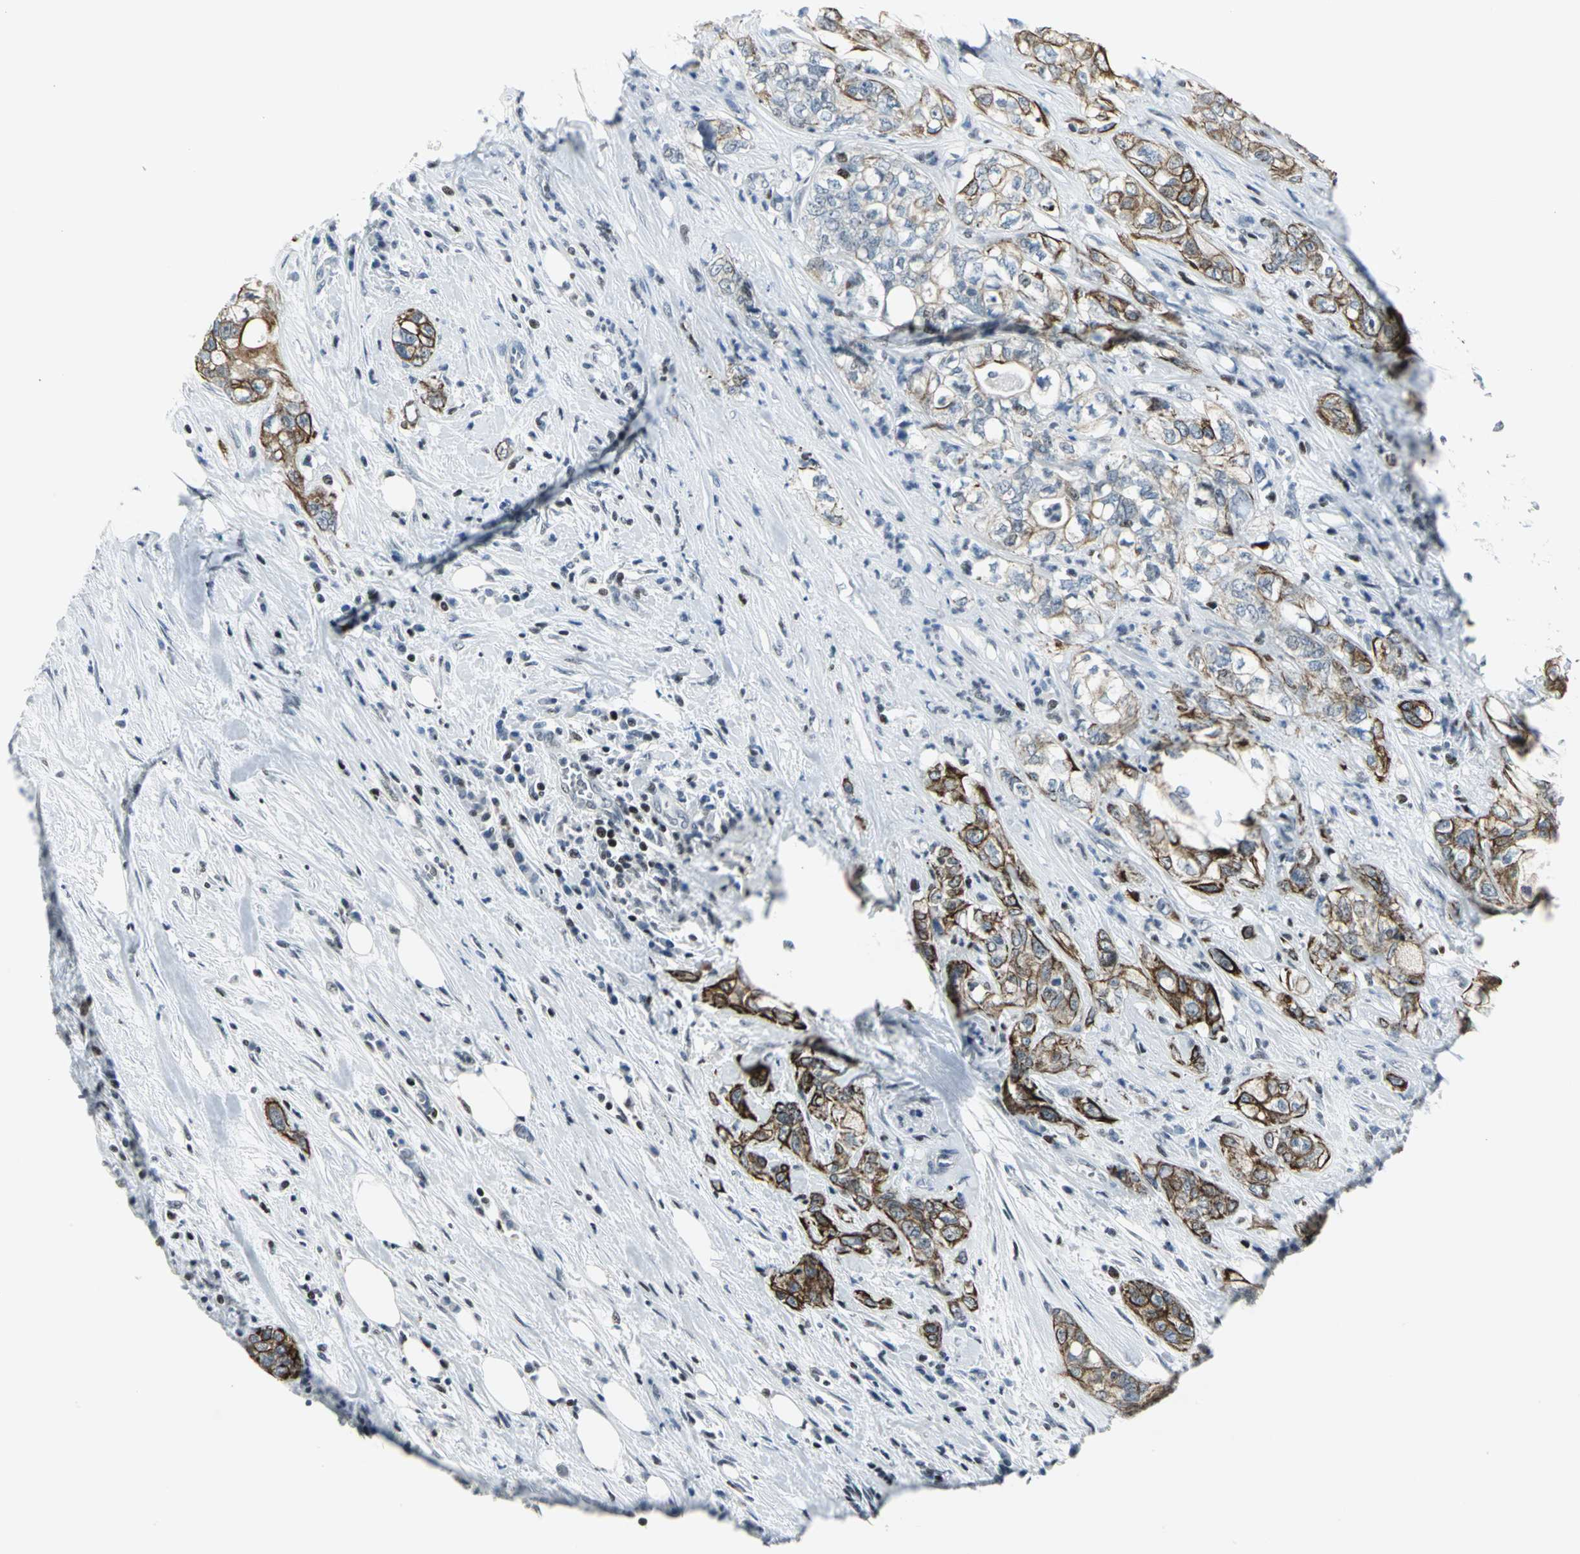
{"staining": {"intensity": "strong", "quantity": "25%-75%", "location": "cytoplasmic/membranous"}, "tissue": "pancreatic cancer", "cell_type": "Tumor cells", "image_type": "cancer", "snomed": [{"axis": "morphology", "description": "Adenocarcinoma, NOS"}, {"axis": "topography", "description": "Pancreas"}], "caption": "Immunohistochemical staining of adenocarcinoma (pancreatic) demonstrates high levels of strong cytoplasmic/membranous protein staining in approximately 25%-75% of tumor cells.", "gene": "RPA1", "patient": {"sex": "male", "age": 70}}